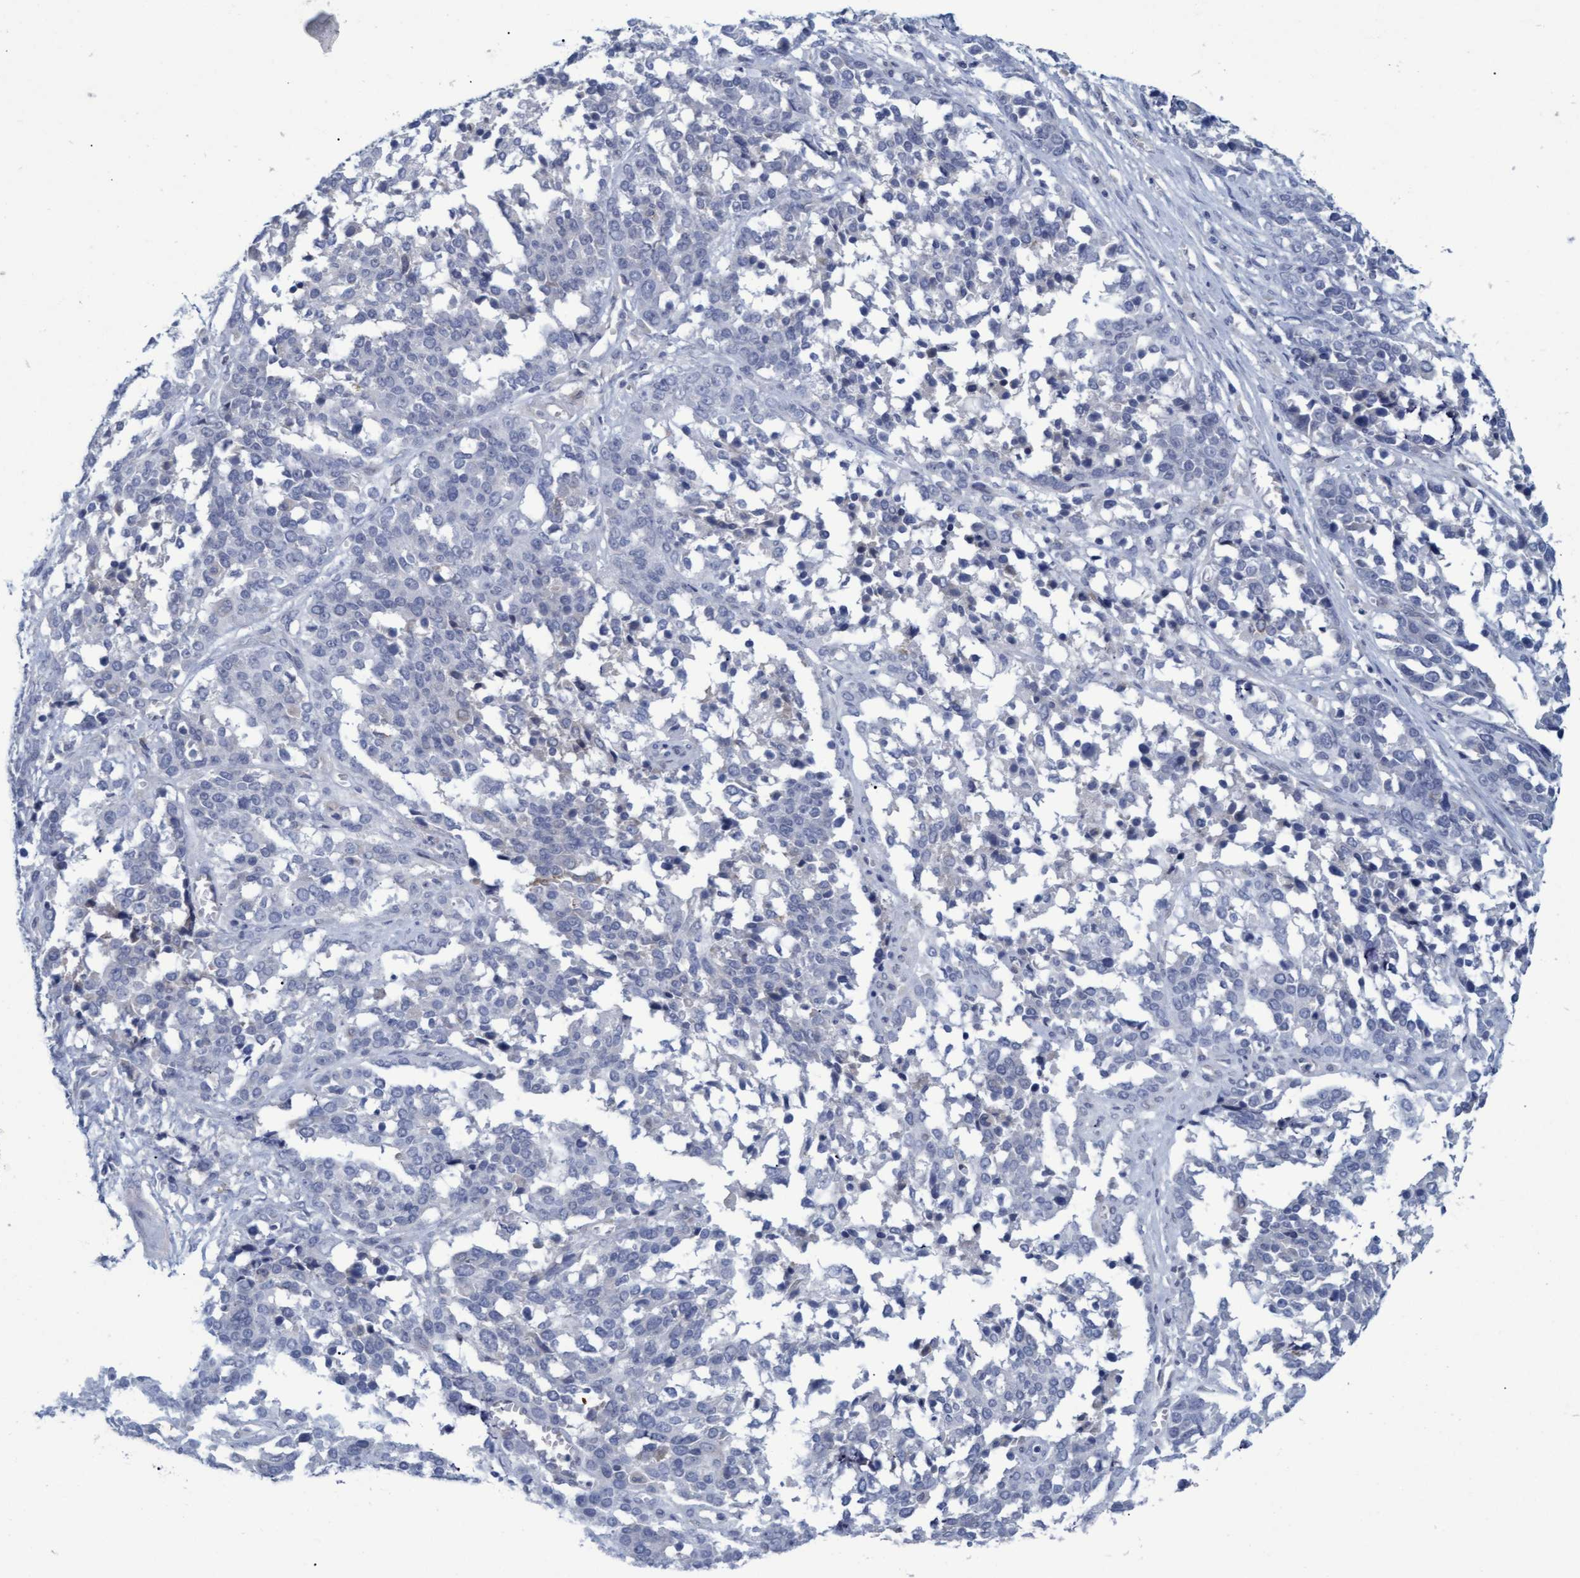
{"staining": {"intensity": "negative", "quantity": "none", "location": "none"}, "tissue": "ovarian cancer", "cell_type": "Tumor cells", "image_type": "cancer", "snomed": [{"axis": "morphology", "description": "Cystadenocarcinoma, serous, NOS"}, {"axis": "topography", "description": "Ovary"}], "caption": "High magnification brightfield microscopy of ovarian cancer stained with DAB (brown) and counterstained with hematoxylin (blue): tumor cells show no significant staining.", "gene": "SSTR3", "patient": {"sex": "female", "age": 44}}